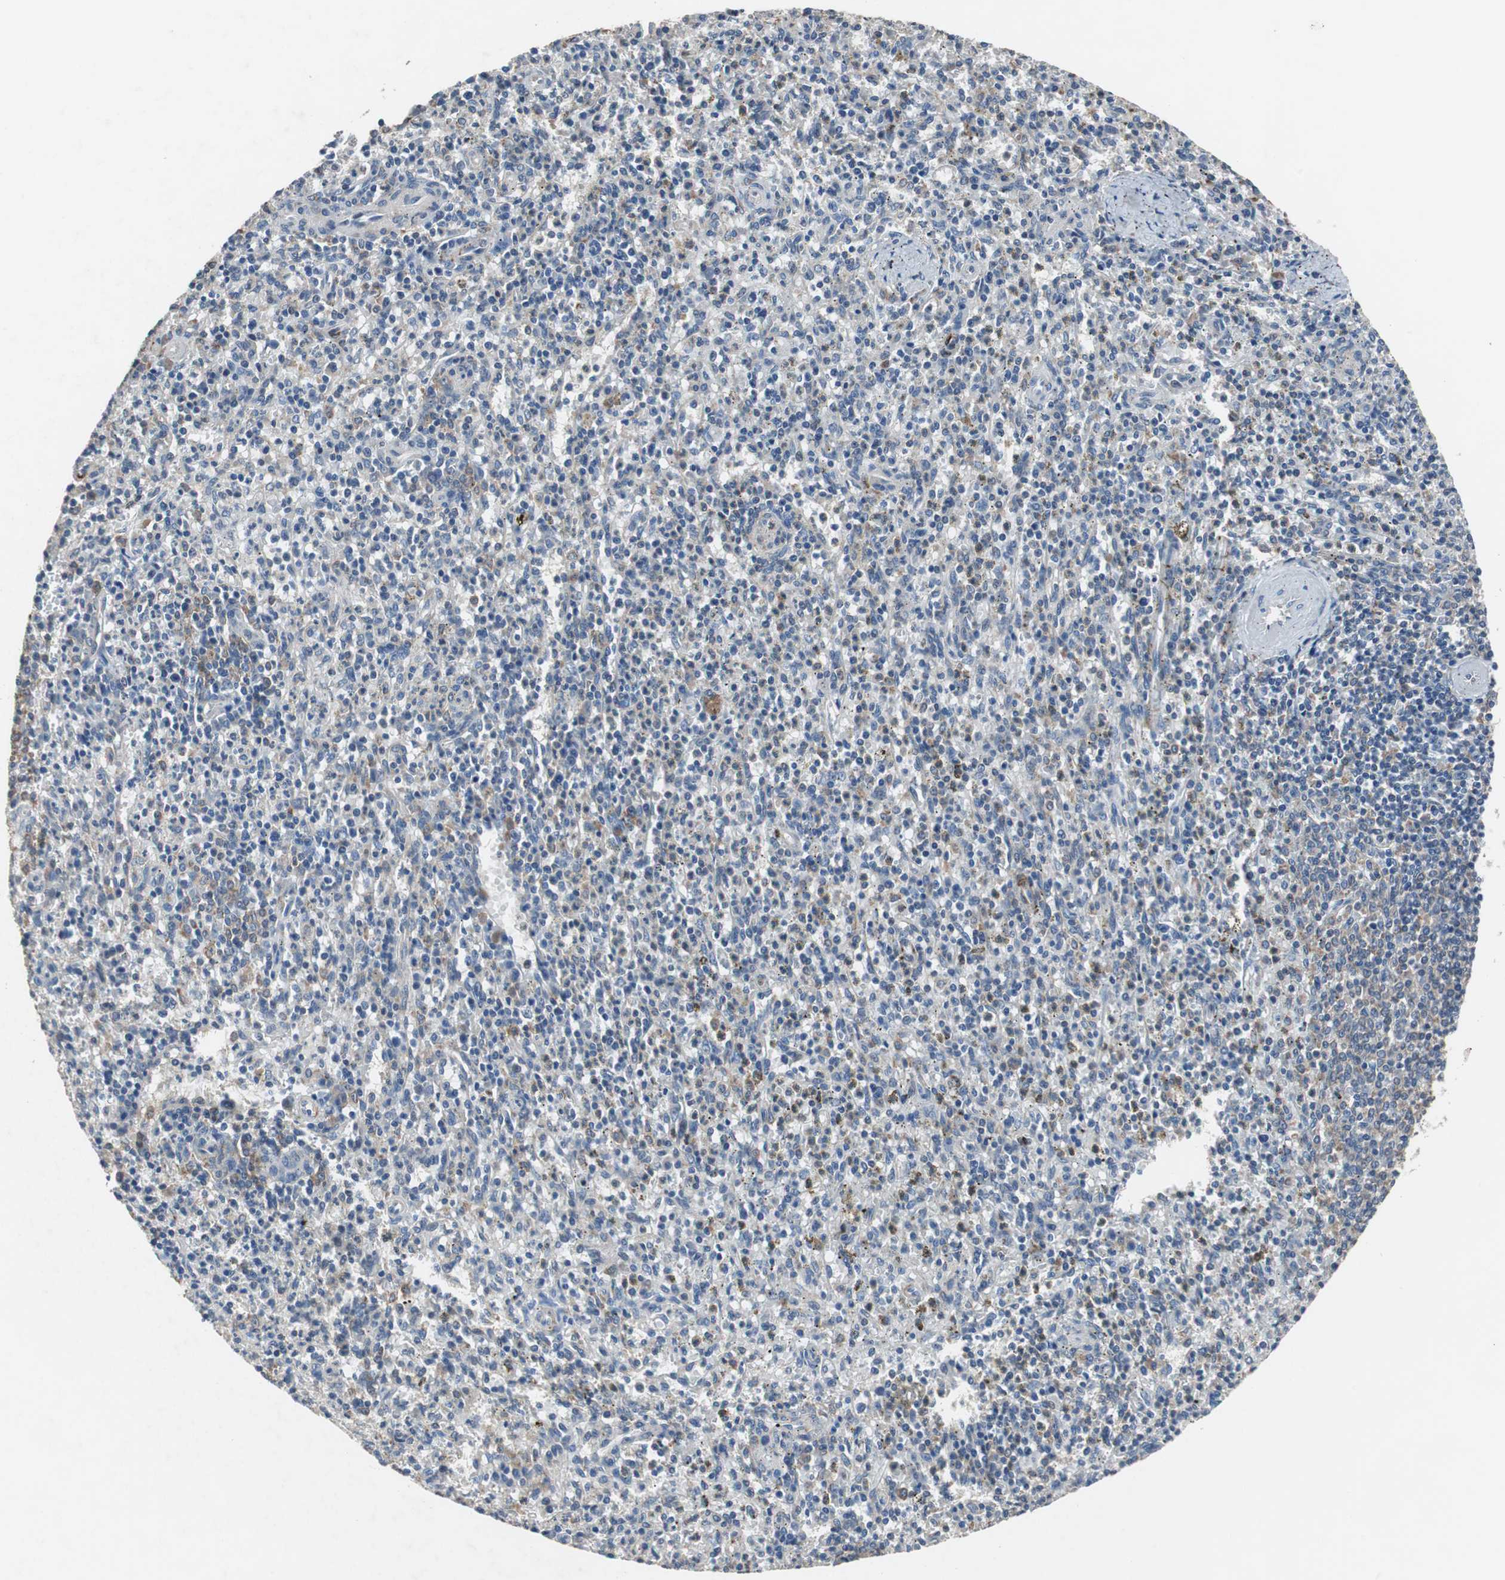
{"staining": {"intensity": "weak", "quantity": "<25%", "location": "cytoplasmic/membranous"}, "tissue": "spleen", "cell_type": "Cells in red pulp", "image_type": "normal", "snomed": [{"axis": "morphology", "description": "Normal tissue, NOS"}, {"axis": "topography", "description": "Spleen"}], "caption": "Cells in red pulp show no significant protein staining in unremarkable spleen. (DAB (3,3'-diaminobenzidine) immunohistochemistry, high magnification).", "gene": "USP10", "patient": {"sex": "male", "age": 72}}